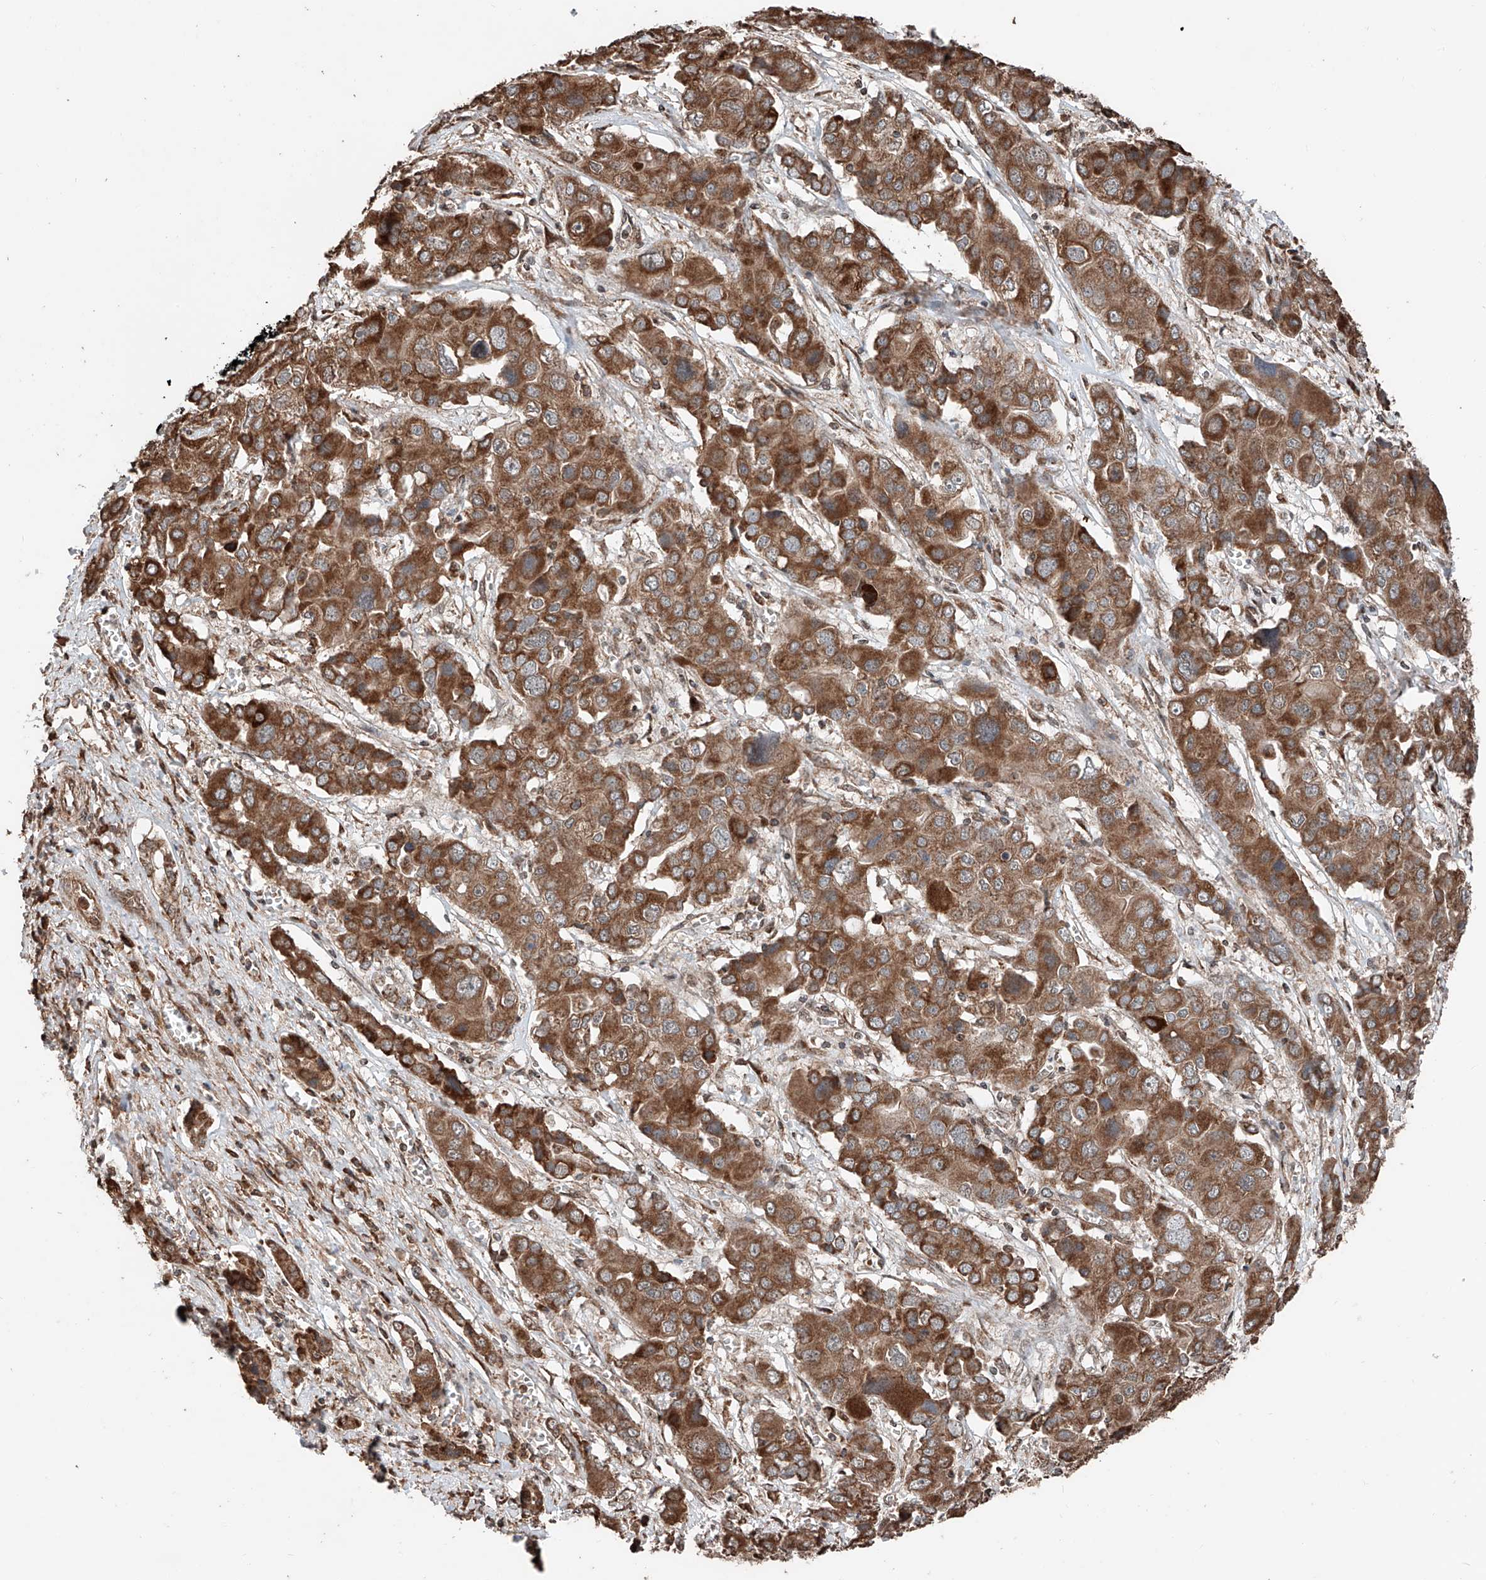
{"staining": {"intensity": "strong", "quantity": ">75%", "location": "cytoplasmic/membranous"}, "tissue": "liver cancer", "cell_type": "Tumor cells", "image_type": "cancer", "snomed": [{"axis": "morphology", "description": "Cholangiocarcinoma"}, {"axis": "topography", "description": "Liver"}], "caption": "An IHC histopathology image of tumor tissue is shown. Protein staining in brown highlights strong cytoplasmic/membranous positivity in liver cholangiocarcinoma within tumor cells.", "gene": "ZNF445", "patient": {"sex": "male", "age": 67}}